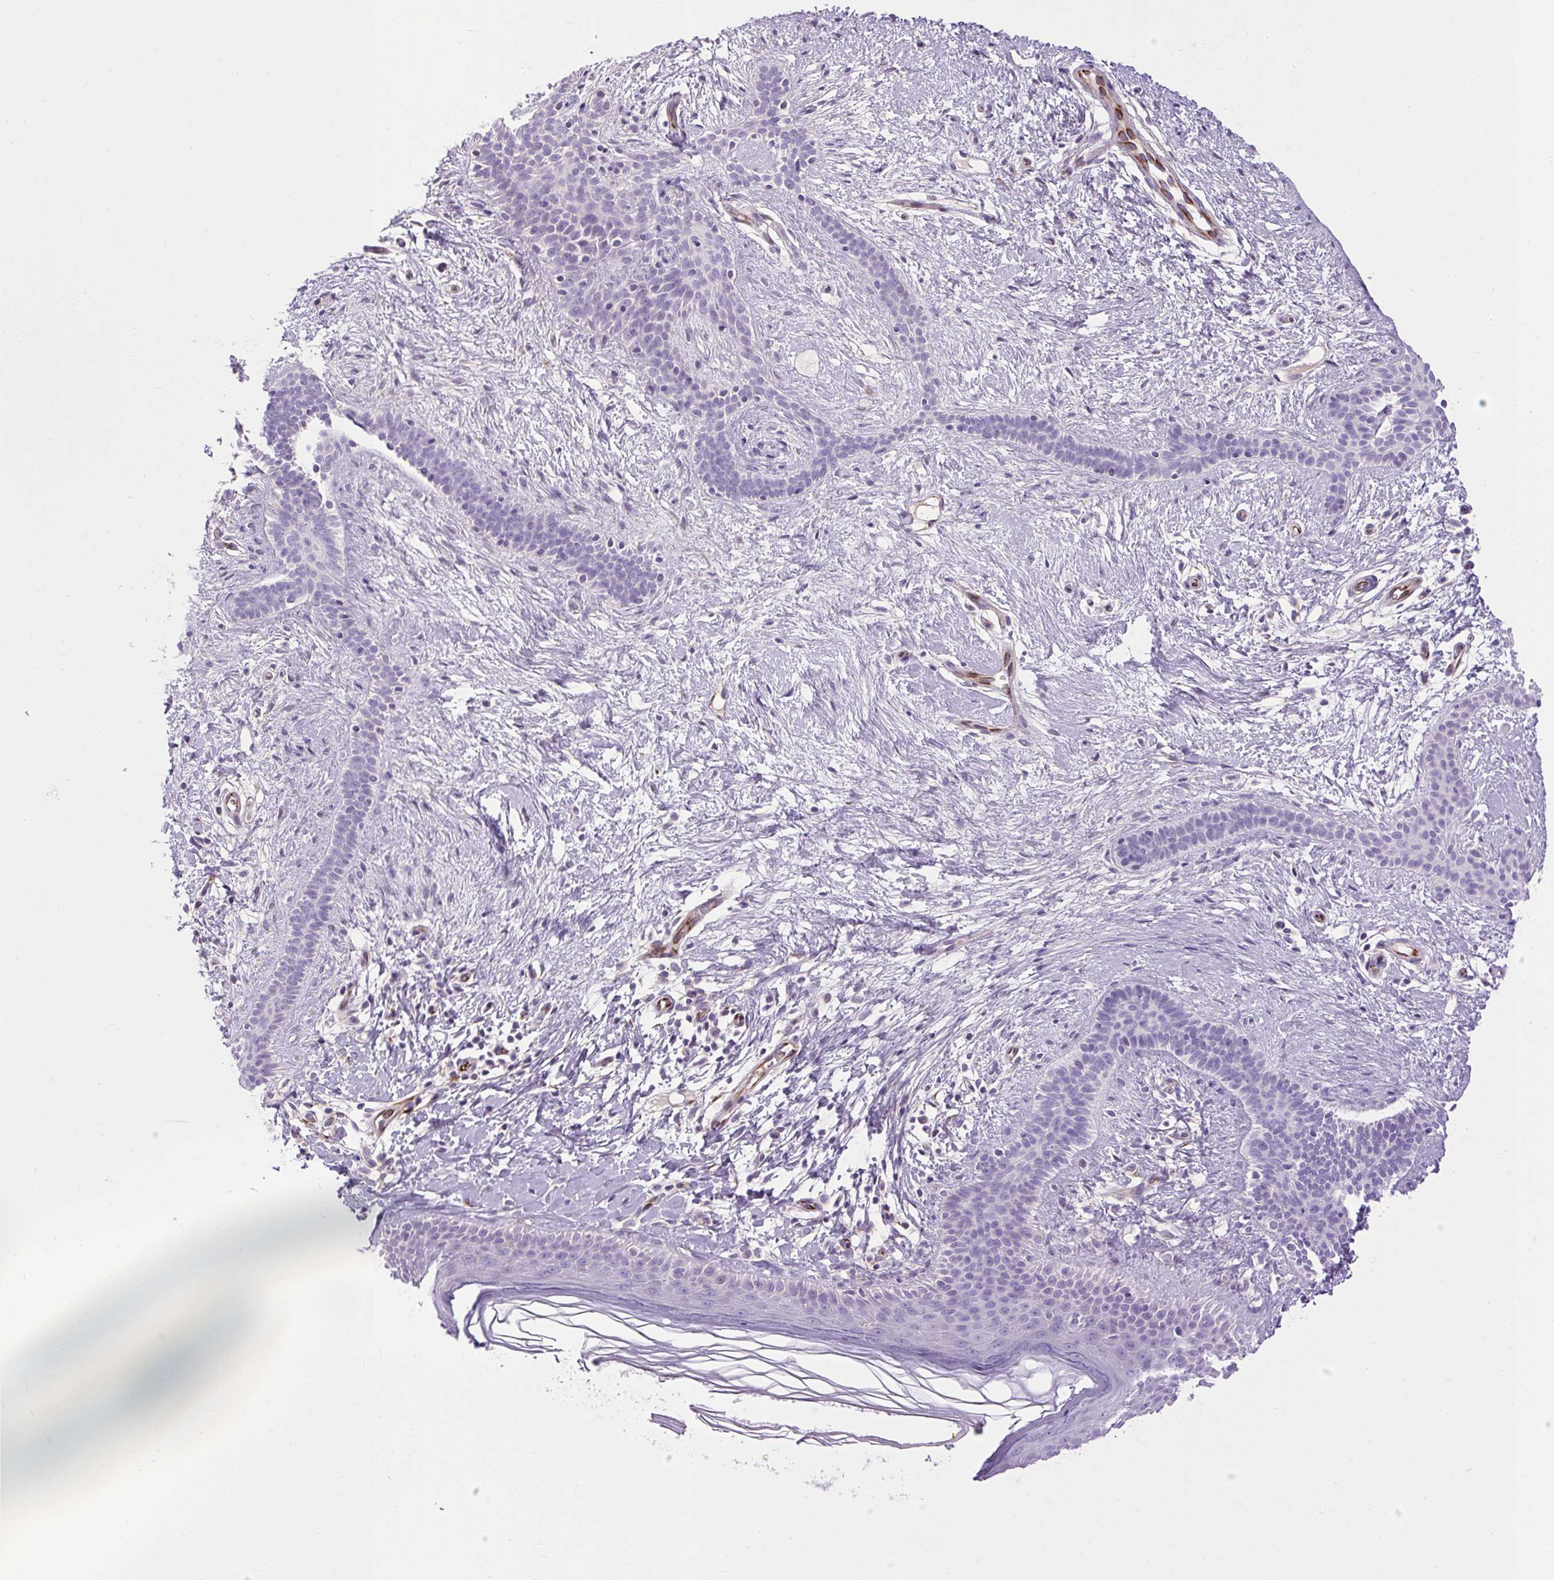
{"staining": {"intensity": "negative", "quantity": "none", "location": "none"}, "tissue": "skin cancer", "cell_type": "Tumor cells", "image_type": "cancer", "snomed": [{"axis": "morphology", "description": "Basal cell carcinoma"}, {"axis": "topography", "description": "Skin"}], "caption": "The photomicrograph displays no staining of tumor cells in skin cancer.", "gene": "VWA7", "patient": {"sex": "male", "age": 78}}